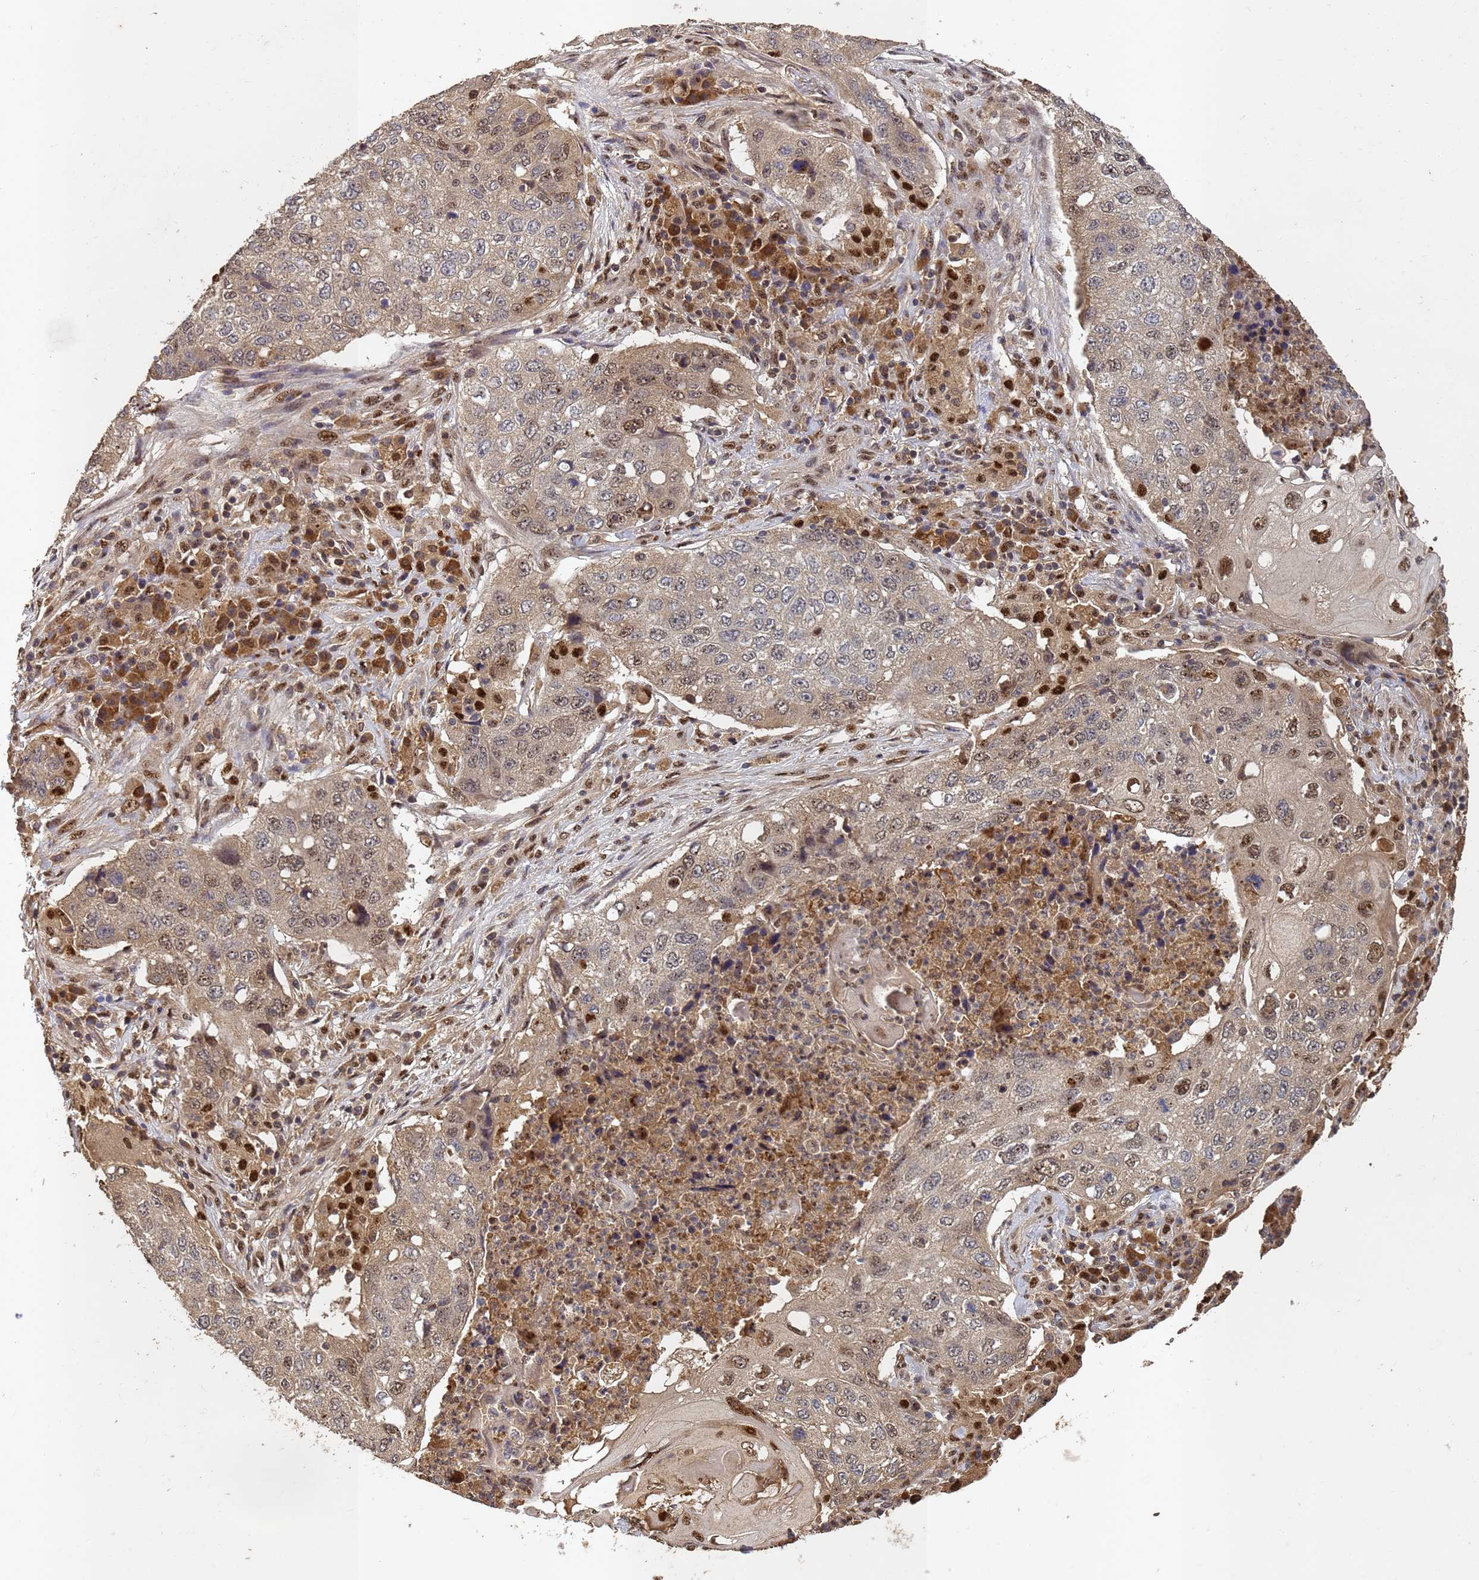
{"staining": {"intensity": "moderate", "quantity": "<25%", "location": "nuclear"}, "tissue": "lung cancer", "cell_type": "Tumor cells", "image_type": "cancer", "snomed": [{"axis": "morphology", "description": "Squamous cell carcinoma, NOS"}, {"axis": "topography", "description": "Lung"}], "caption": "Immunohistochemical staining of human squamous cell carcinoma (lung) displays low levels of moderate nuclear positivity in about <25% of tumor cells. Immunohistochemistry (ihc) stains the protein in brown and the nuclei are stained blue.", "gene": "SECISBP2", "patient": {"sex": "female", "age": 63}}